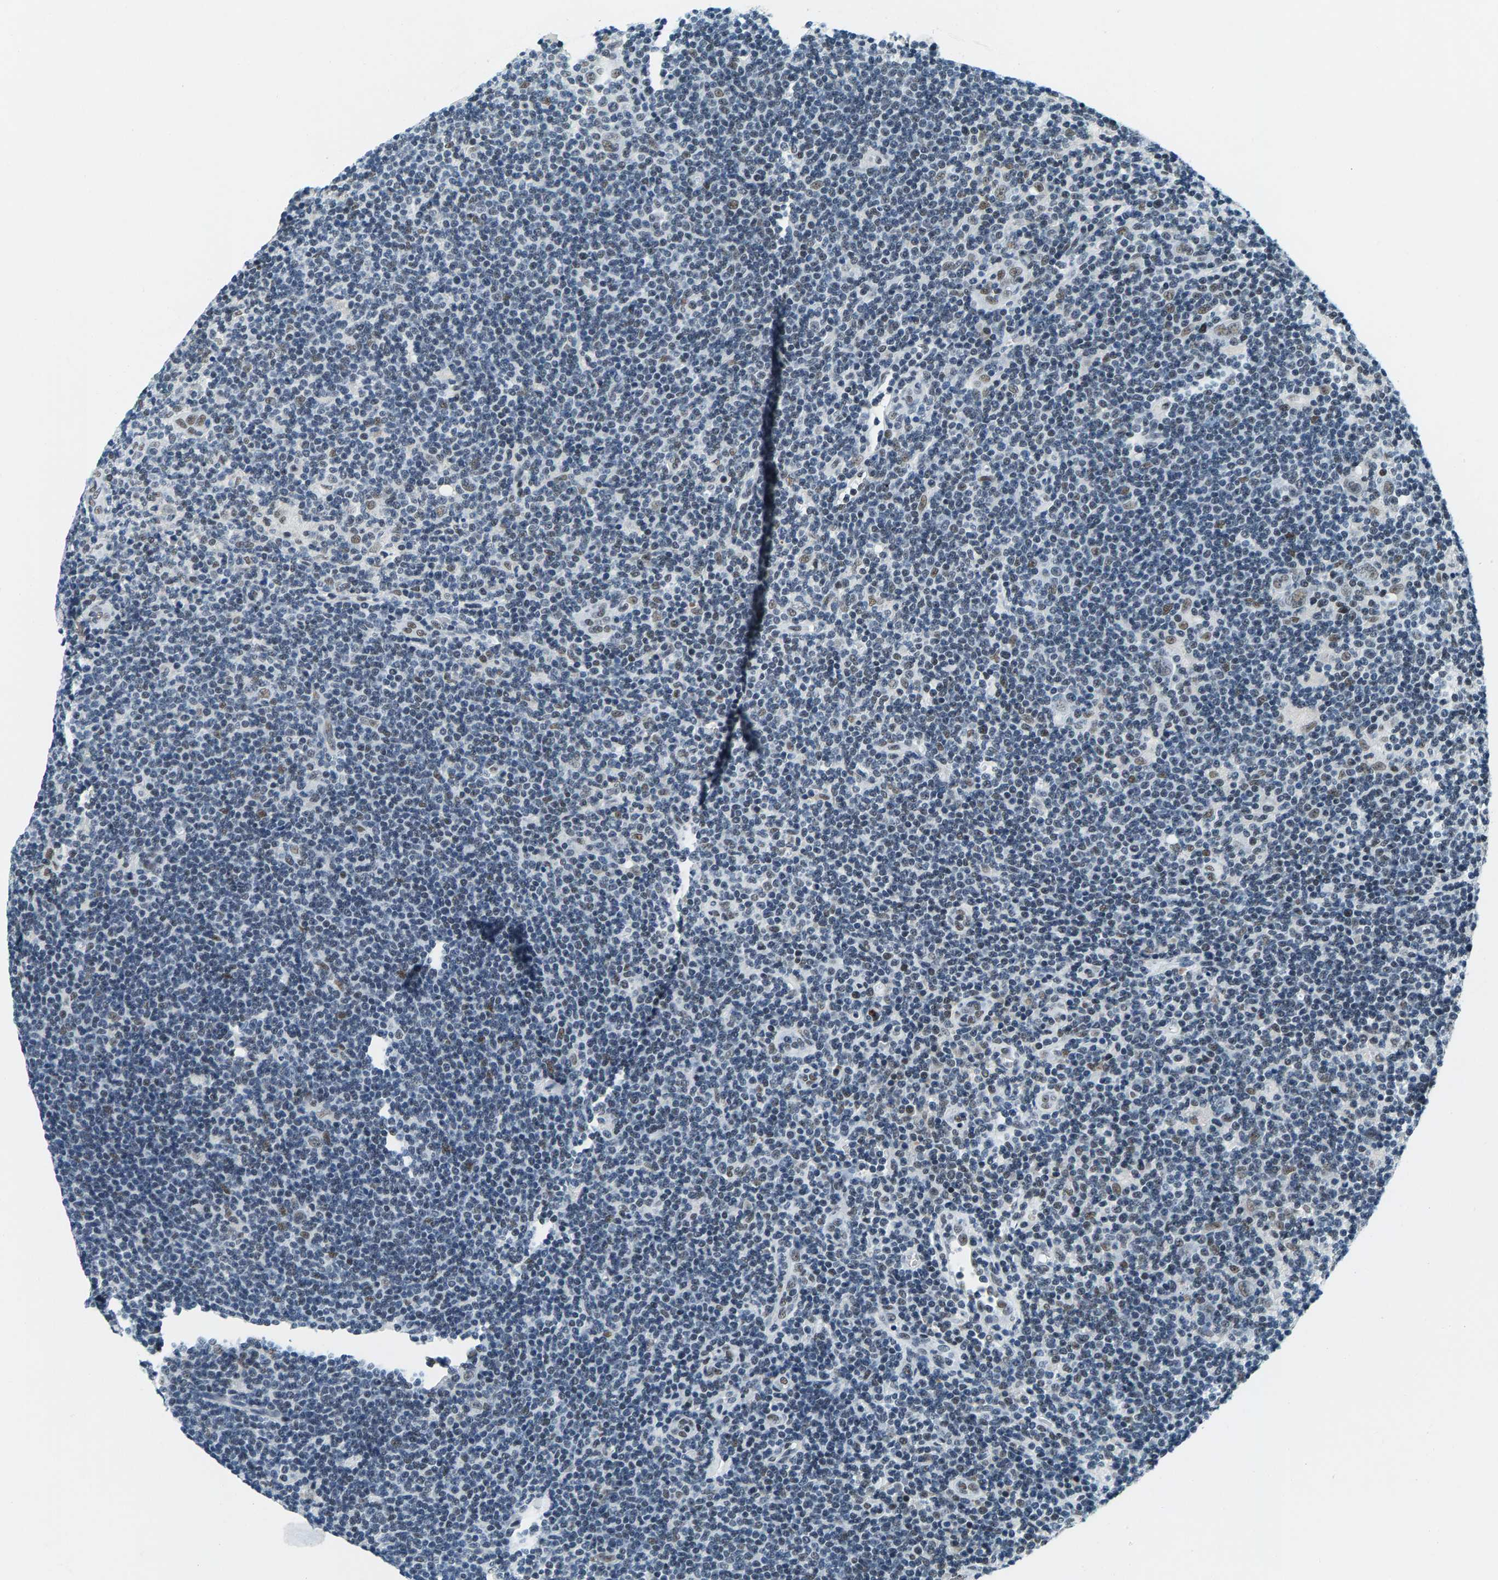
{"staining": {"intensity": "weak", "quantity": "25%-75%", "location": "nuclear"}, "tissue": "lymphoma", "cell_type": "Tumor cells", "image_type": "cancer", "snomed": [{"axis": "morphology", "description": "Hodgkin's disease, NOS"}, {"axis": "topography", "description": "Lymph node"}], "caption": "A micrograph showing weak nuclear positivity in approximately 25%-75% of tumor cells in Hodgkin's disease, as visualized by brown immunohistochemical staining.", "gene": "ATF2", "patient": {"sex": "female", "age": 57}}